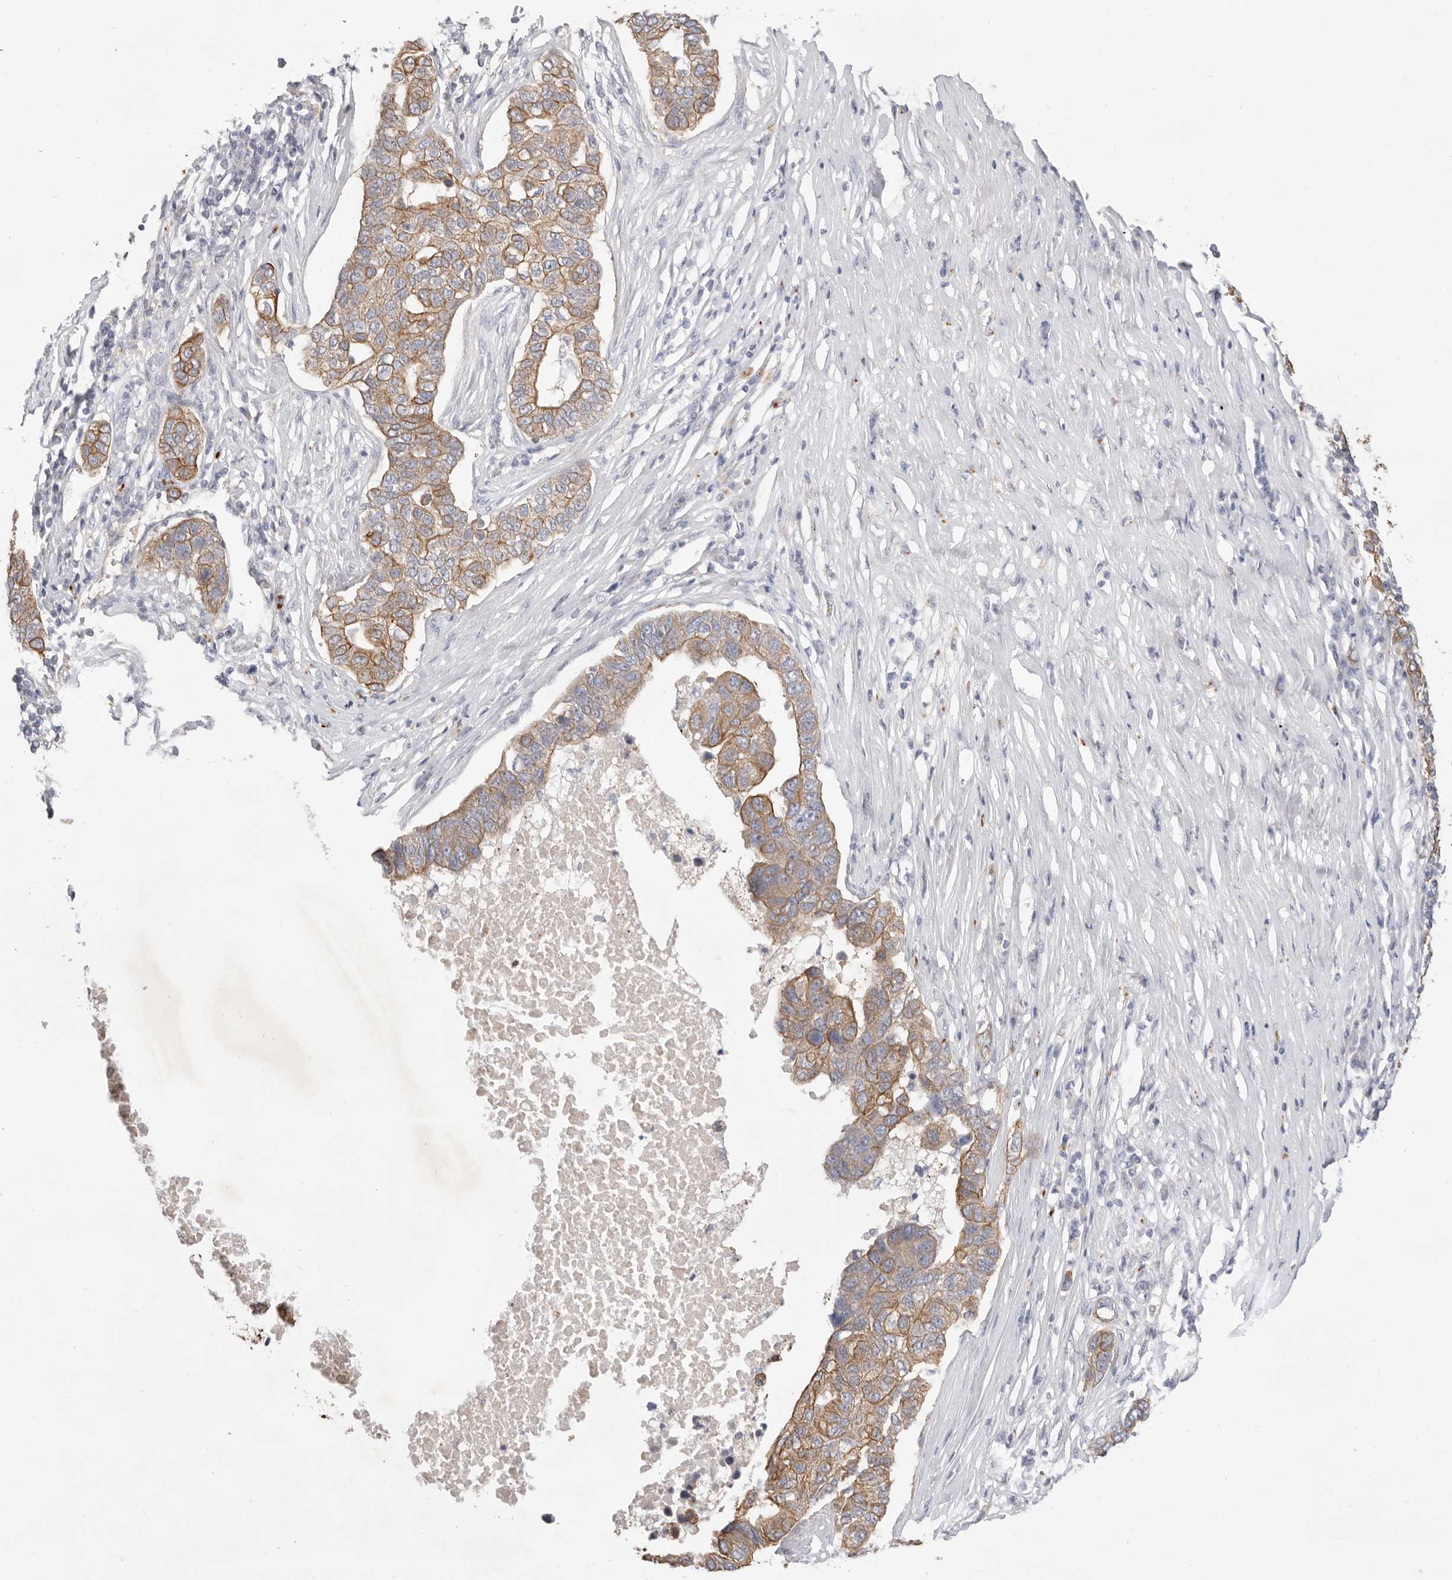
{"staining": {"intensity": "moderate", "quantity": ">75%", "location": "cytoplasmic/membranous"}, "tissue": "pancreatic cancer", "cell_type": "Tumor cells", "image_type": "cancer", "snomed": [{"axis": "morphology", "description": "Adenocarcinoma, NOS"}, {"axis": "topography", "description": "Pancreas"}], "caption": "IHC photomicrograph of neoplastic tissue: human pancreatic cancer stained using immunohistochemistry (IHC) shows medium levels of moderate protein expression localized specifically in the cytoplasmic/membranous of tumor cells, appearing as a cytoplasmic/membranous brown color.", "gene": "USH1C", "patient": {"sex": "female", "age": 61}}